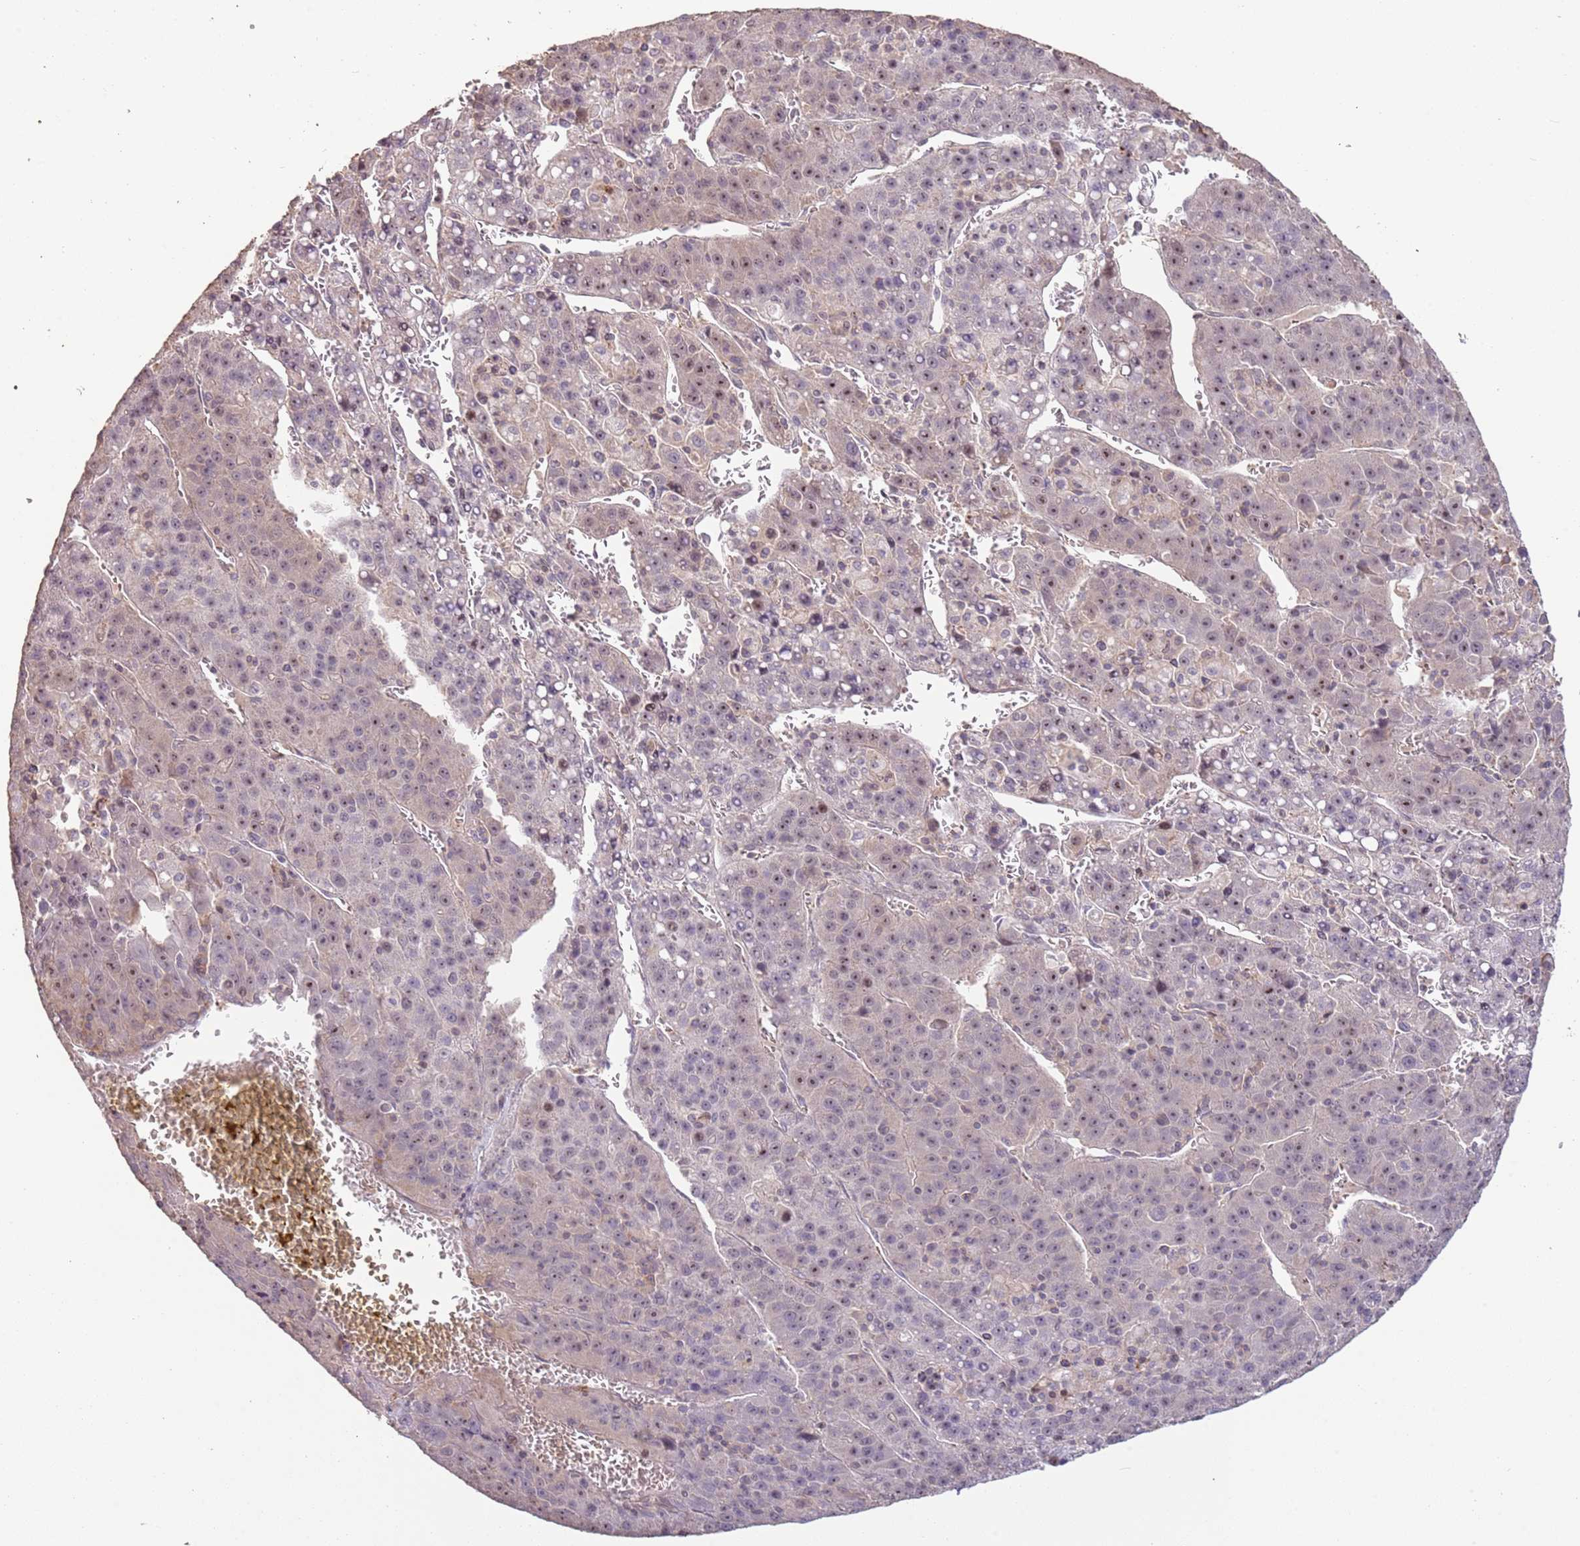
{"staining": {"intensity": "moderate", "quantity": "<25%", "location": "nuclear"}, "tissue": "liver cancer", "cell_type": "Tumor cells", "image_type": "cancer", "snomed": [{"axis": "morphology", "description": "Carcinoma, Hepatocellular, NOS"}, {"axis": "topography", "description": "Liver"}], "caption": "Liver cancer tissue demonstrates moderate nuclear staining in about <25% of tumor cells, visualized by immunohistochemistry.", "gene": "ADTRP", "patient": {"sex": "female", "age": 53}}